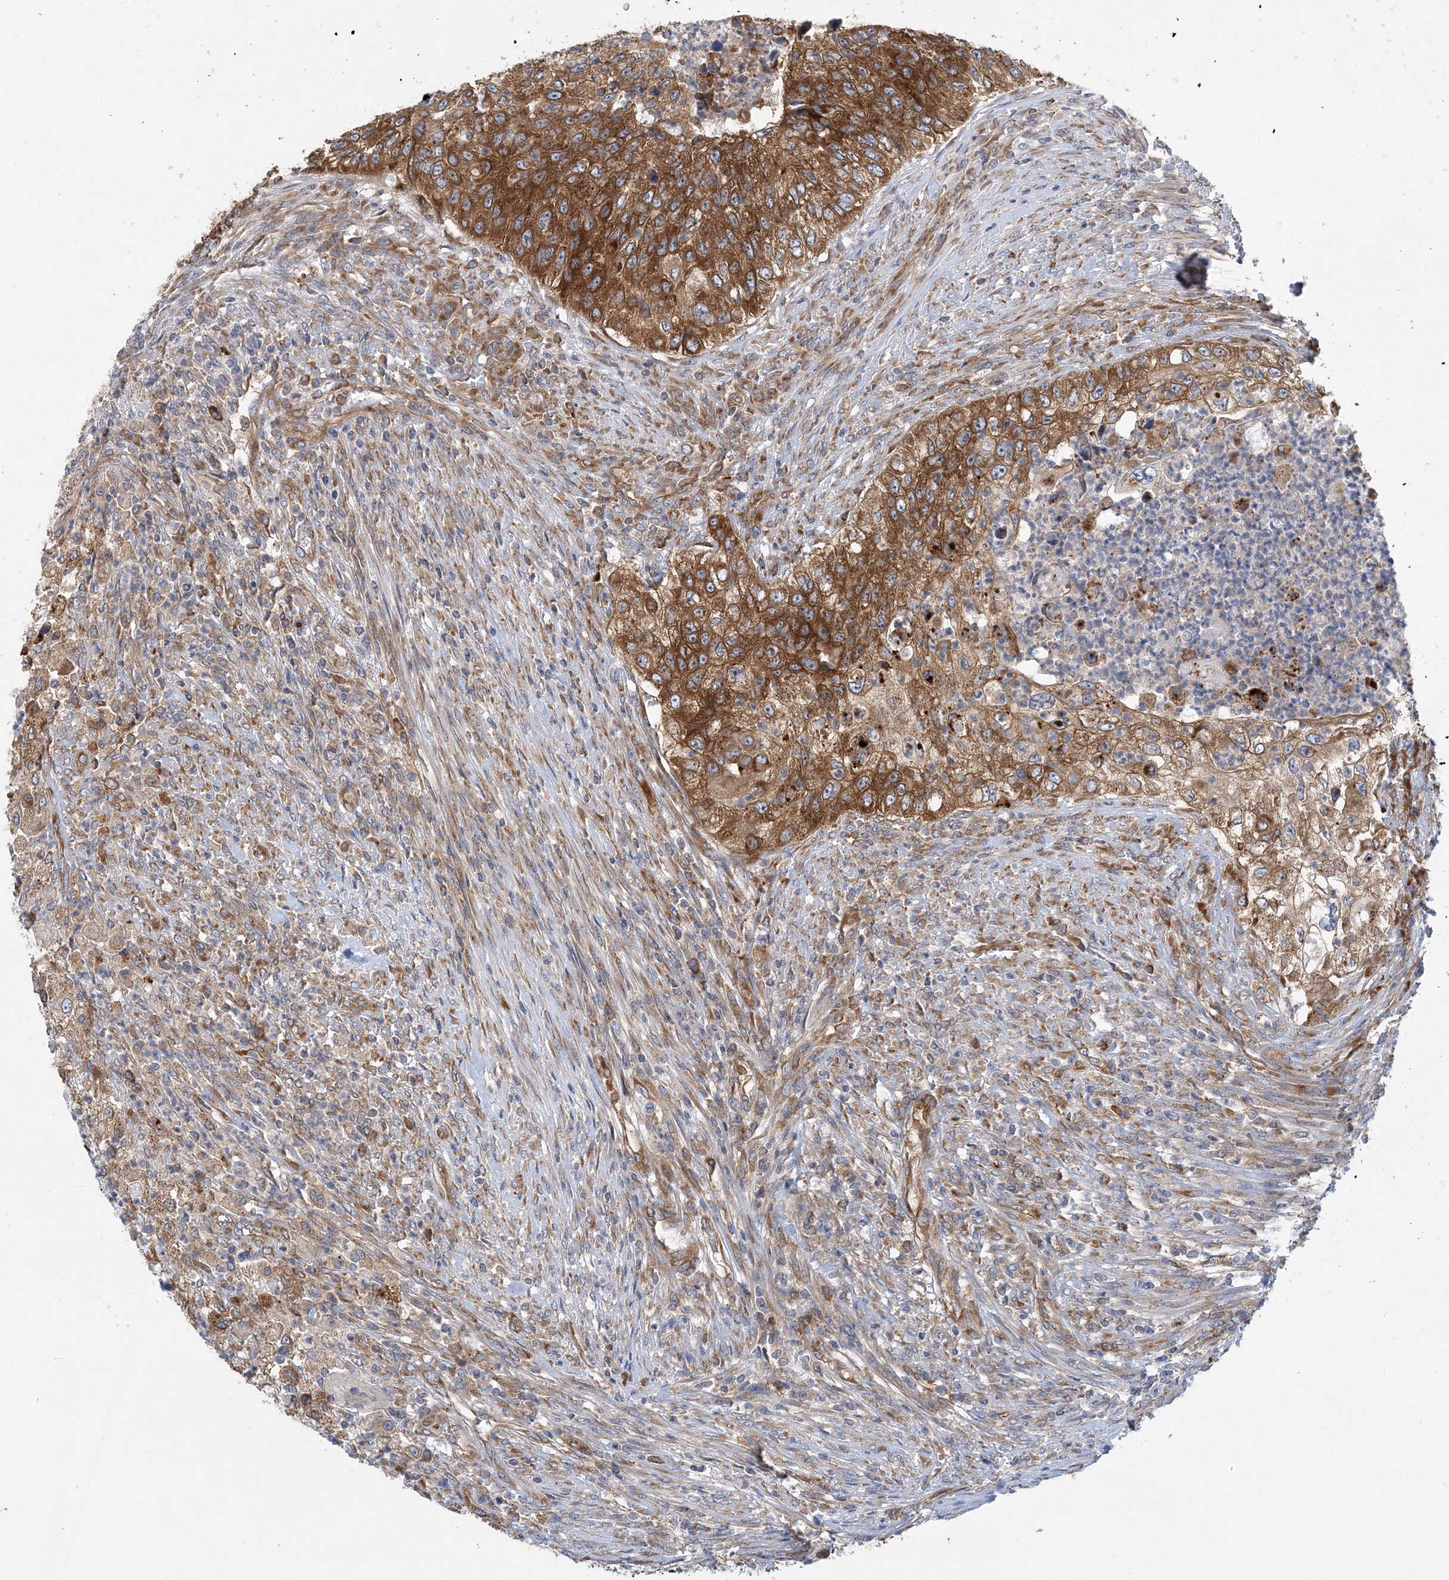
{"staining": {"intensity": "strong", "quantity": ">75%", "location": "cytoplasmic/membranous"}, "tissue": "urothelial cancer", "cell_type": "Tumor cells", "image_type": "cancer", "snomed": [{"axis": "morphology", "description": "Urothelial carcinoma, High grade"}, {"axis": "topography", "description": "Urinary bladder"}], "caption": "Immunohistochemical staining of human urothelial carcinoma (high-grade) shows high levels of strong cytoplasmic/membranous staining in approximately >75% of tumor cells.", "gene": "LARP4B", "patient": {"sex": "female", "age": 60}}